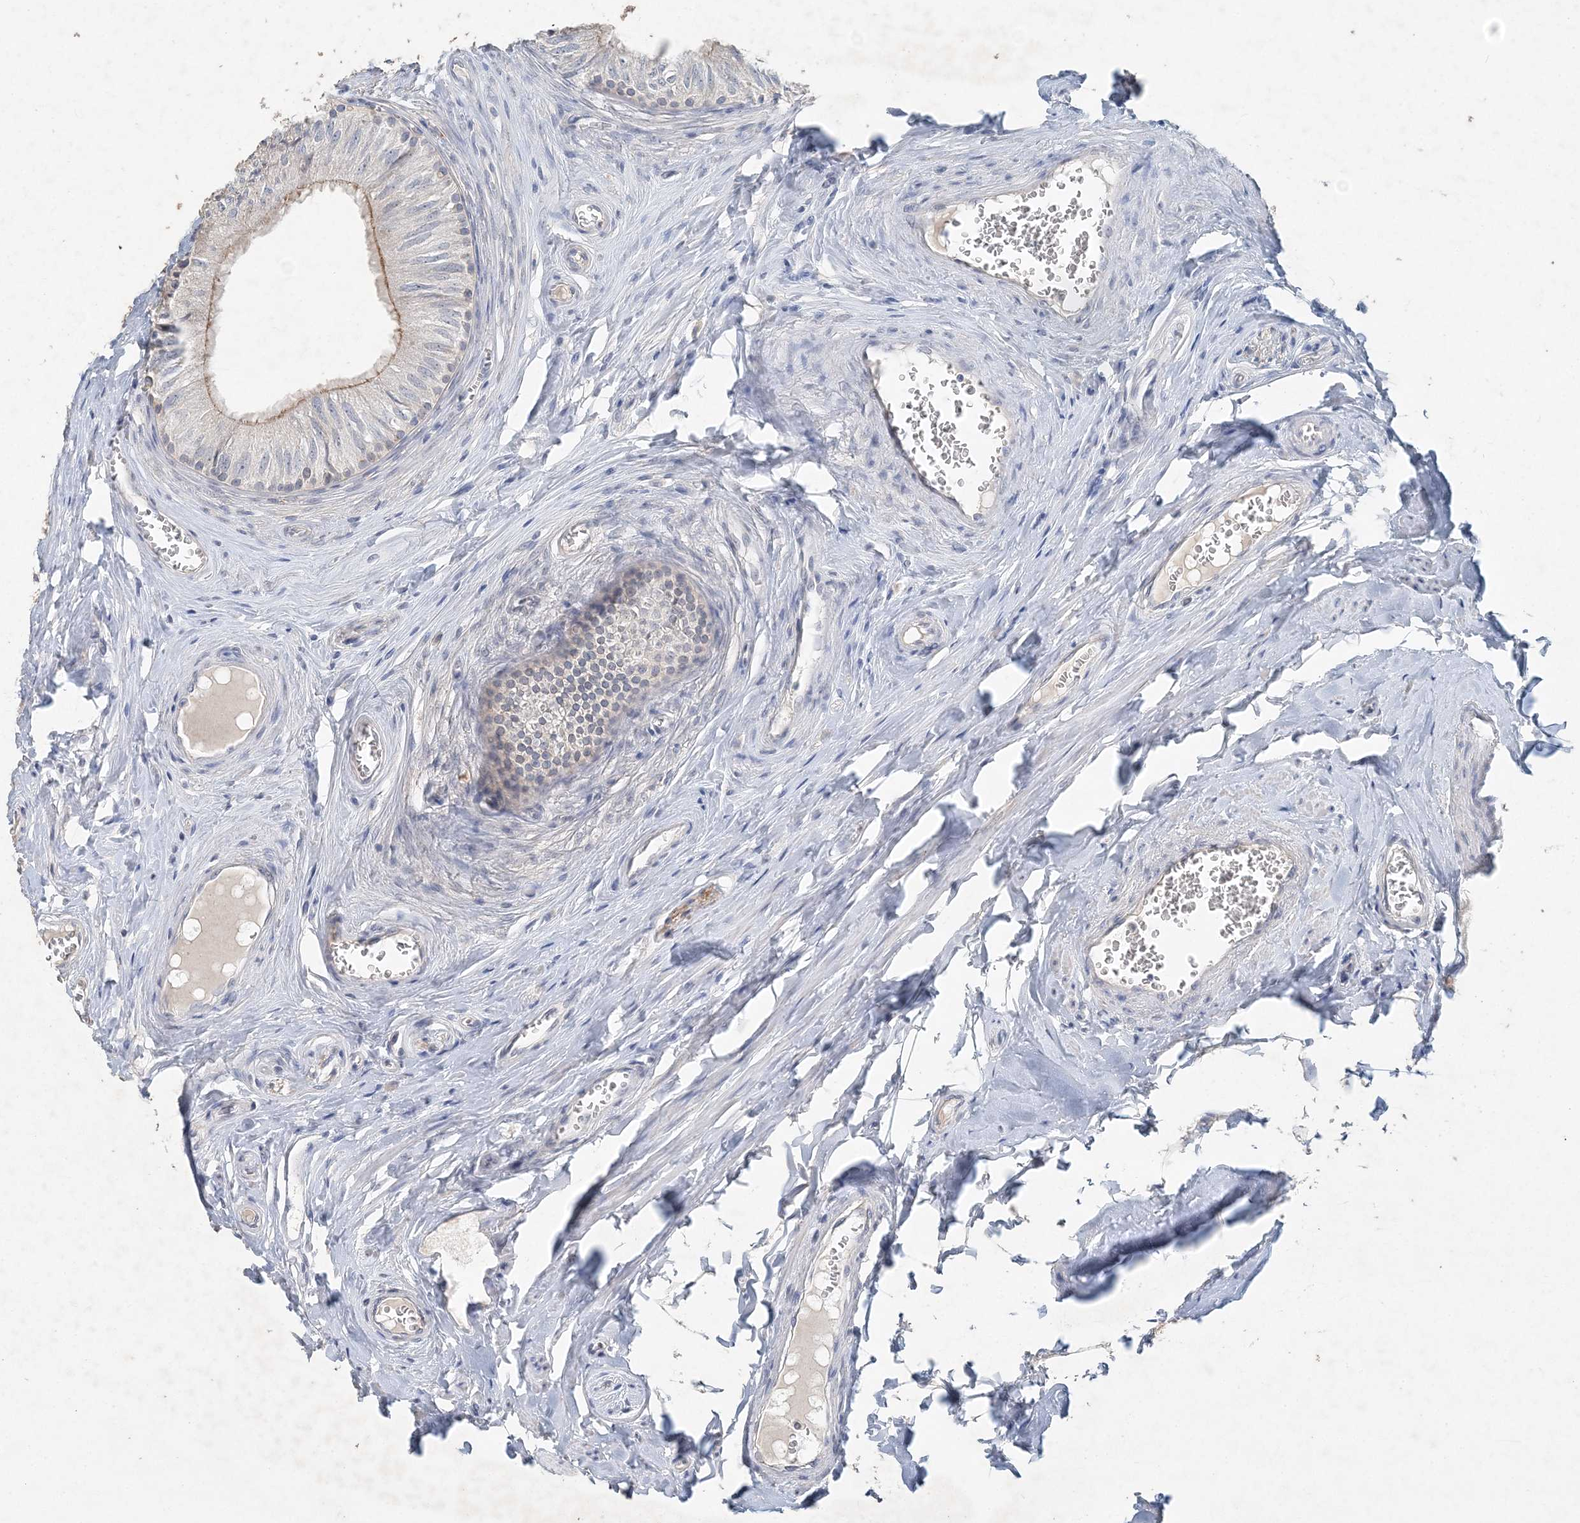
{"staining": {"intensity": "moderate", "quantity": "<25%", "location": "cytoplasmic/membranous"}, "tissue": "epididymis", "cell_type": "Glandular cells", "image_type": "normal", "snomed": [{"axis": "morphology", "description": "Normal tissue, NOS"}, {"axis": "topography", "description": "Epididymis"}], "caption": "This micrograph exhibits immunohistochemistry staining of benign epididymis, with low moderate cytoplasmic/membranous expression in approximately <25% of glandular cells.", "gene": "DNAH5", "patient": {"sex": "male", "age": 46}}